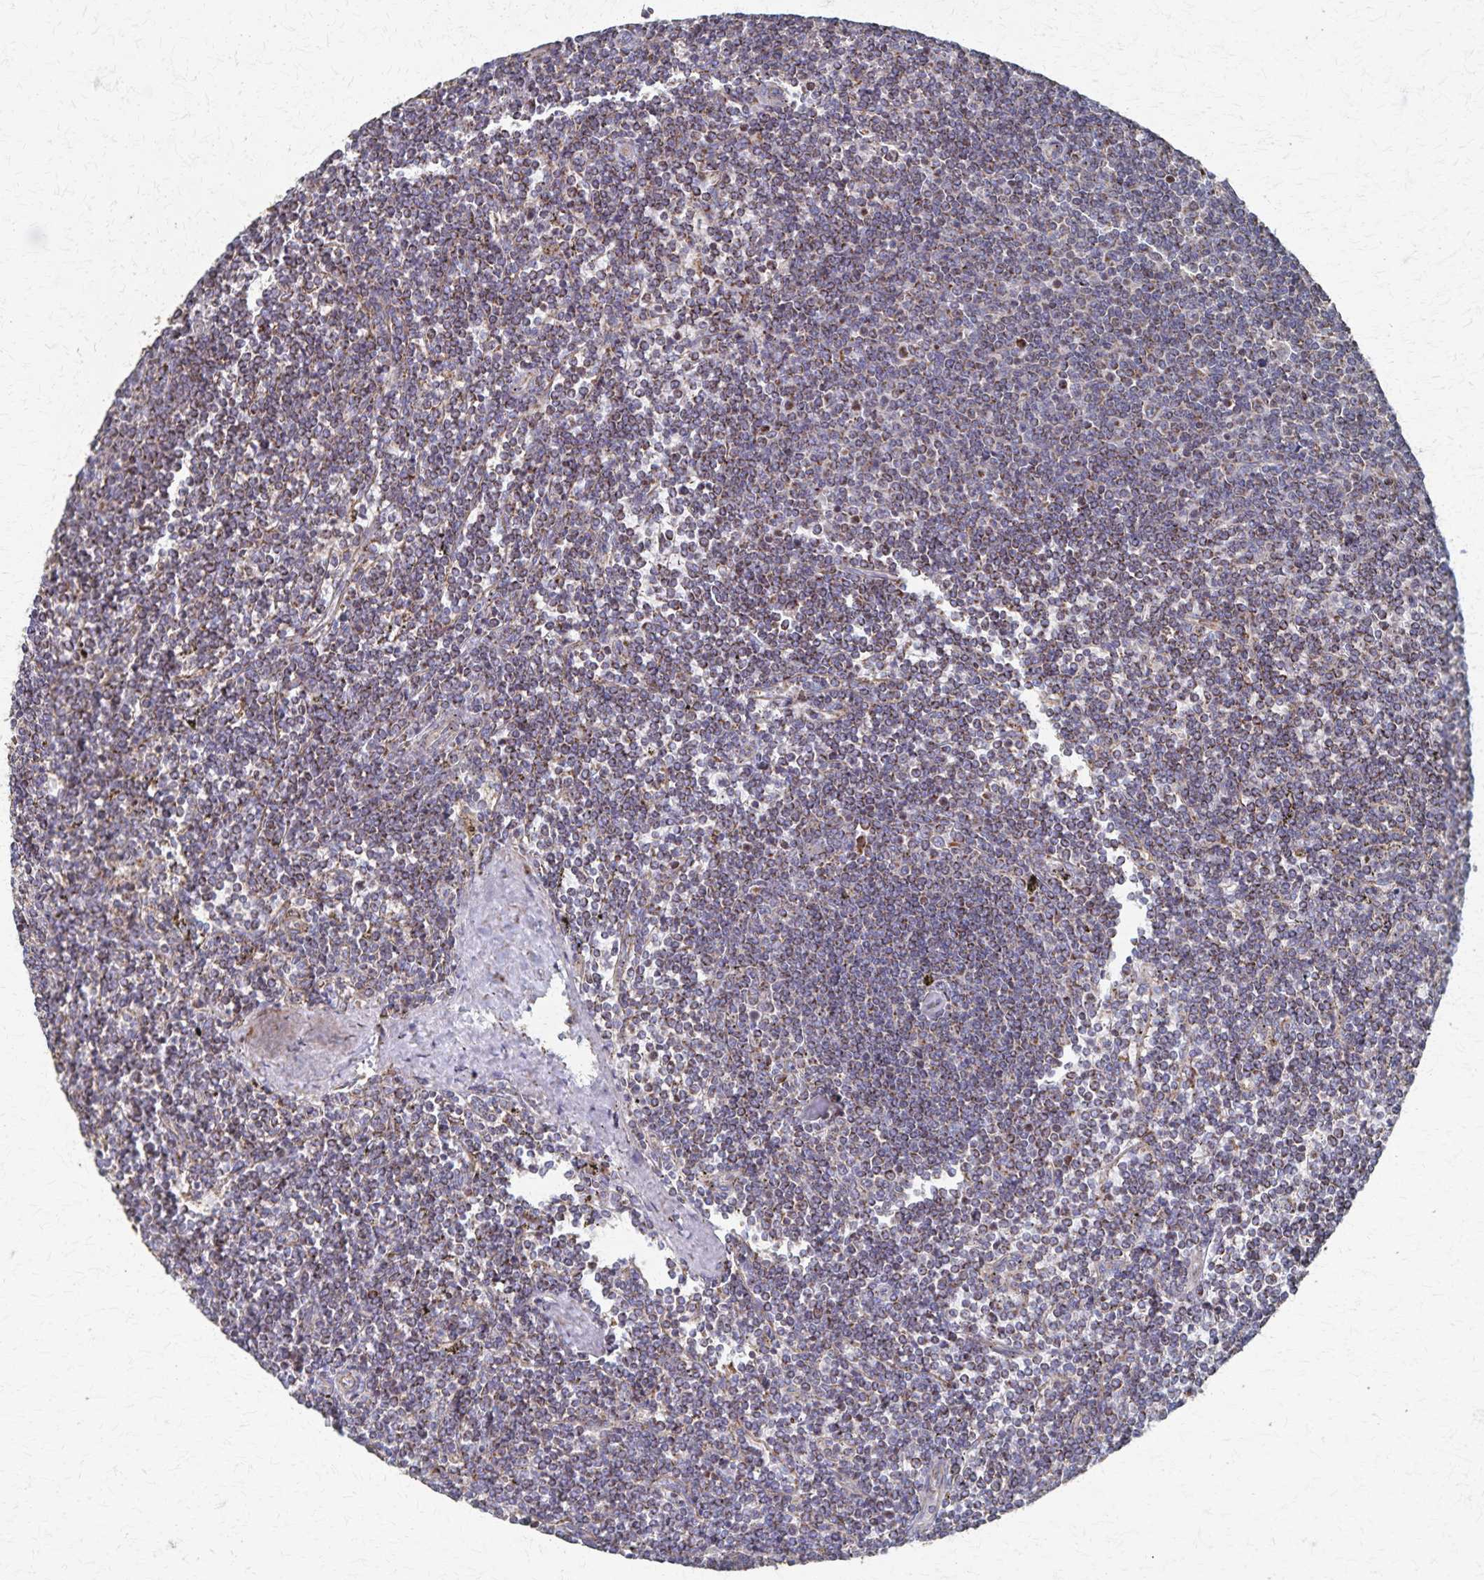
{"staining": {"intensity": "moderate", "quantity": "25%-75%", "location": "cytoplasmic/membranous"}, "tissue": "lymphoma", "cell_type": "Tumor cells", "image_type": "cancer", "snomed": [{"axis": "morphology", "description": "Malignant lymphoma, non-Hodgkin's type, Low grade"}, {"axis": "topography", "description": "Spleen"}], "caption": "Immunohistochemical staining of lymphoma shows medium levels of moderate cytoplasmic/membranous positivity in approximately 25%-75% of tumor cells. The staining was performed using DAB (3,3'-diaminobenzidine), with brown indicating positive protein expression. Nuclei are stained blue with hematoxylin.", "gene": "PGAP2", "patient": {"sex": "male", "age": 78}}